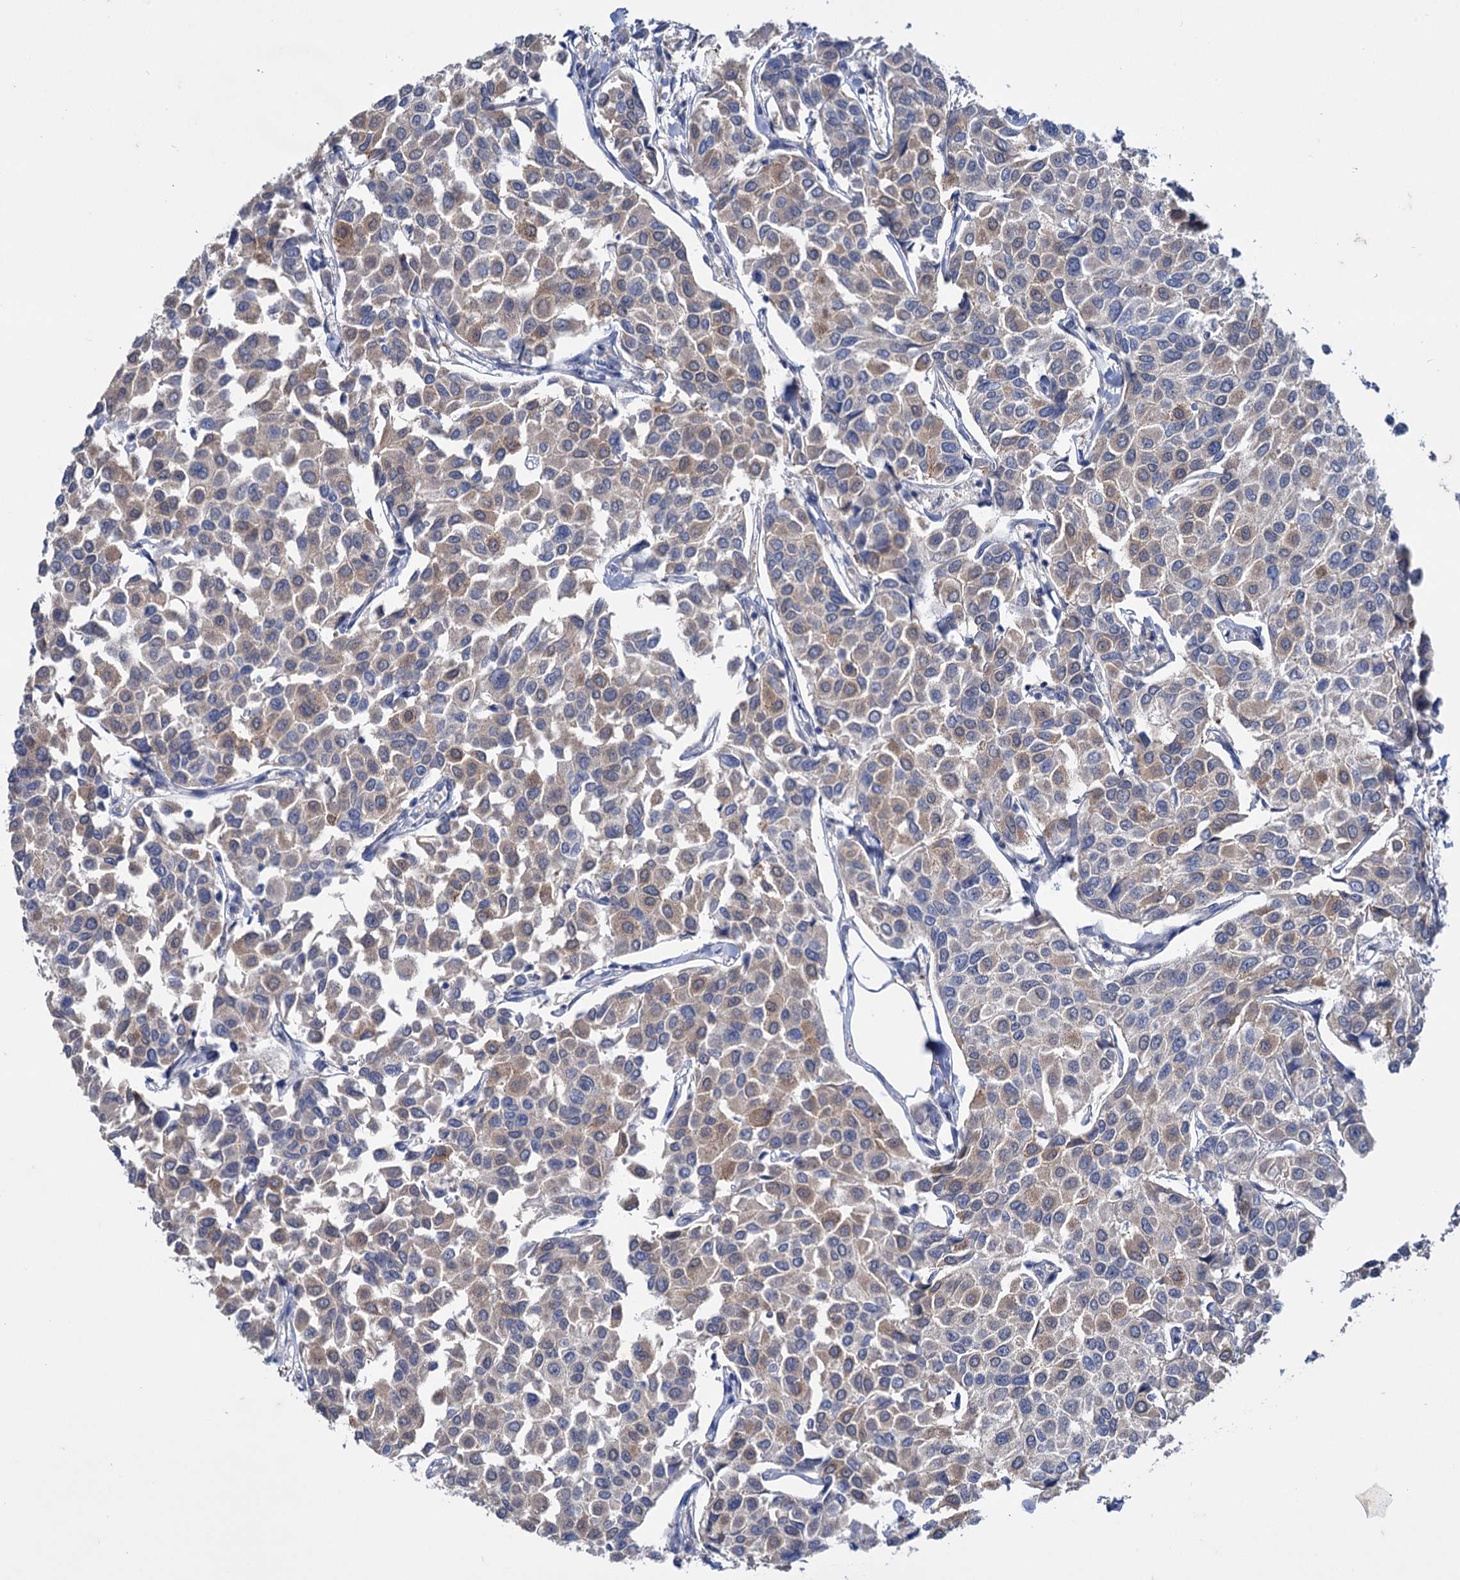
{"staining": {"intensity": "weak", "quantity": "<25%", "location": "cytoplasmic/membranous"}, "tissue": "breast cancer", "cell_type": "Tumor cells", "image_type": "cancer", "snomed": [{"axis": "morphology", "description": "Duct carcinoma"}, {"axis": "topography", "description": "Breast"}], "caption": "The immunohistochemistry photomicrograph has no significant positivity in tumor cells of breast intraductal carcinoma tissue.", "gene": "MID1IP1", "patient": {"sex": "female", "age": 55}}